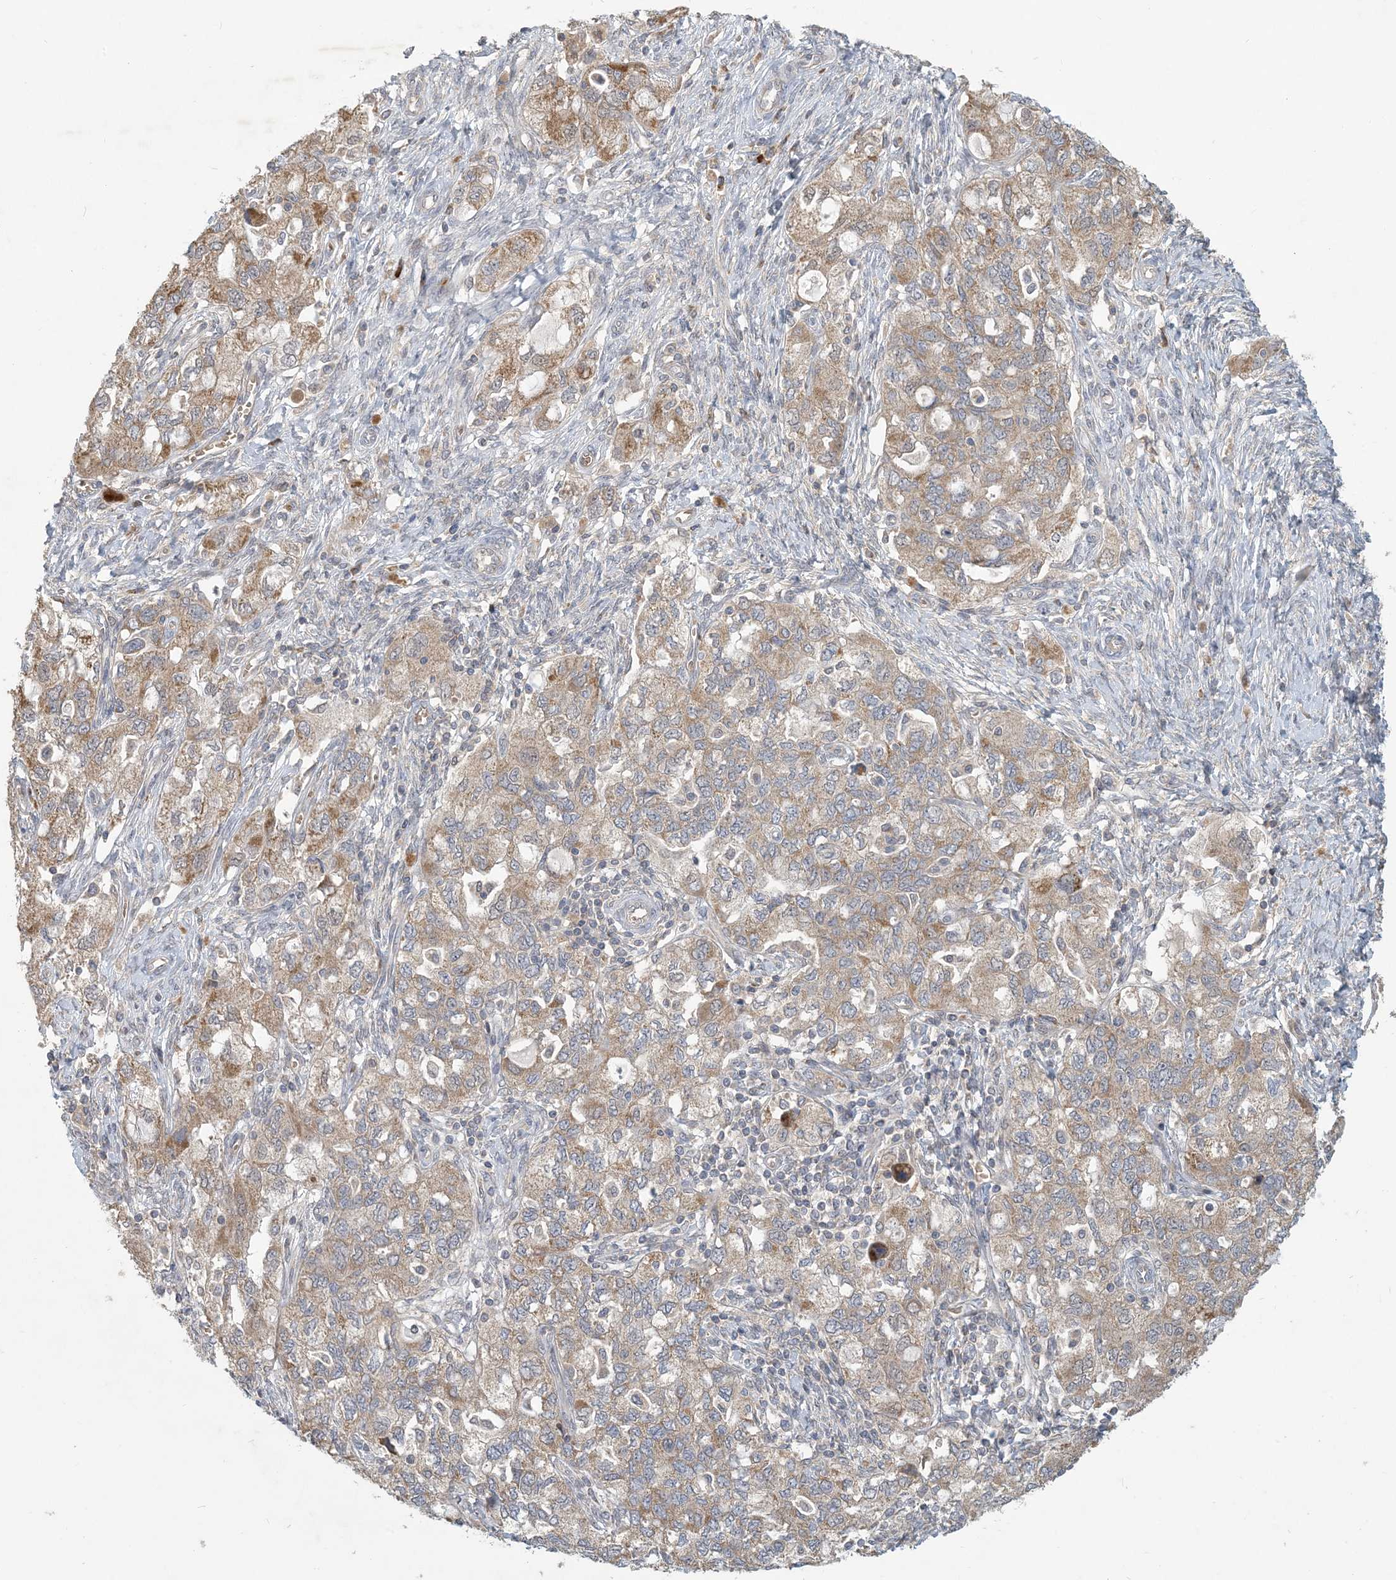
{"staining": {"intensity": "moderate", "quantity": ">75%", "location": "cytoplasmic/membranous"}, "tissue": "ovarian cancer", "cell_type": "Tumor cells", "image_type": "cancer", "snomed": [{"axis": "morphology", "description": "Carcinoma, NOS"}, {"axis": "morphology", "description": "Cystadenocarcinoma, serous, NOS"}, {"axis": "topography", "description": "Ovary"}], "caption": "DAB immunohistochemical staining of ovarian cancer (carcinoma) demonstrates moderate cytoplasmic/membranous protein staining in about >75% of tumor cells.", "gene": "PUSL1", "patient": {"sex": "female", "age": 69}}